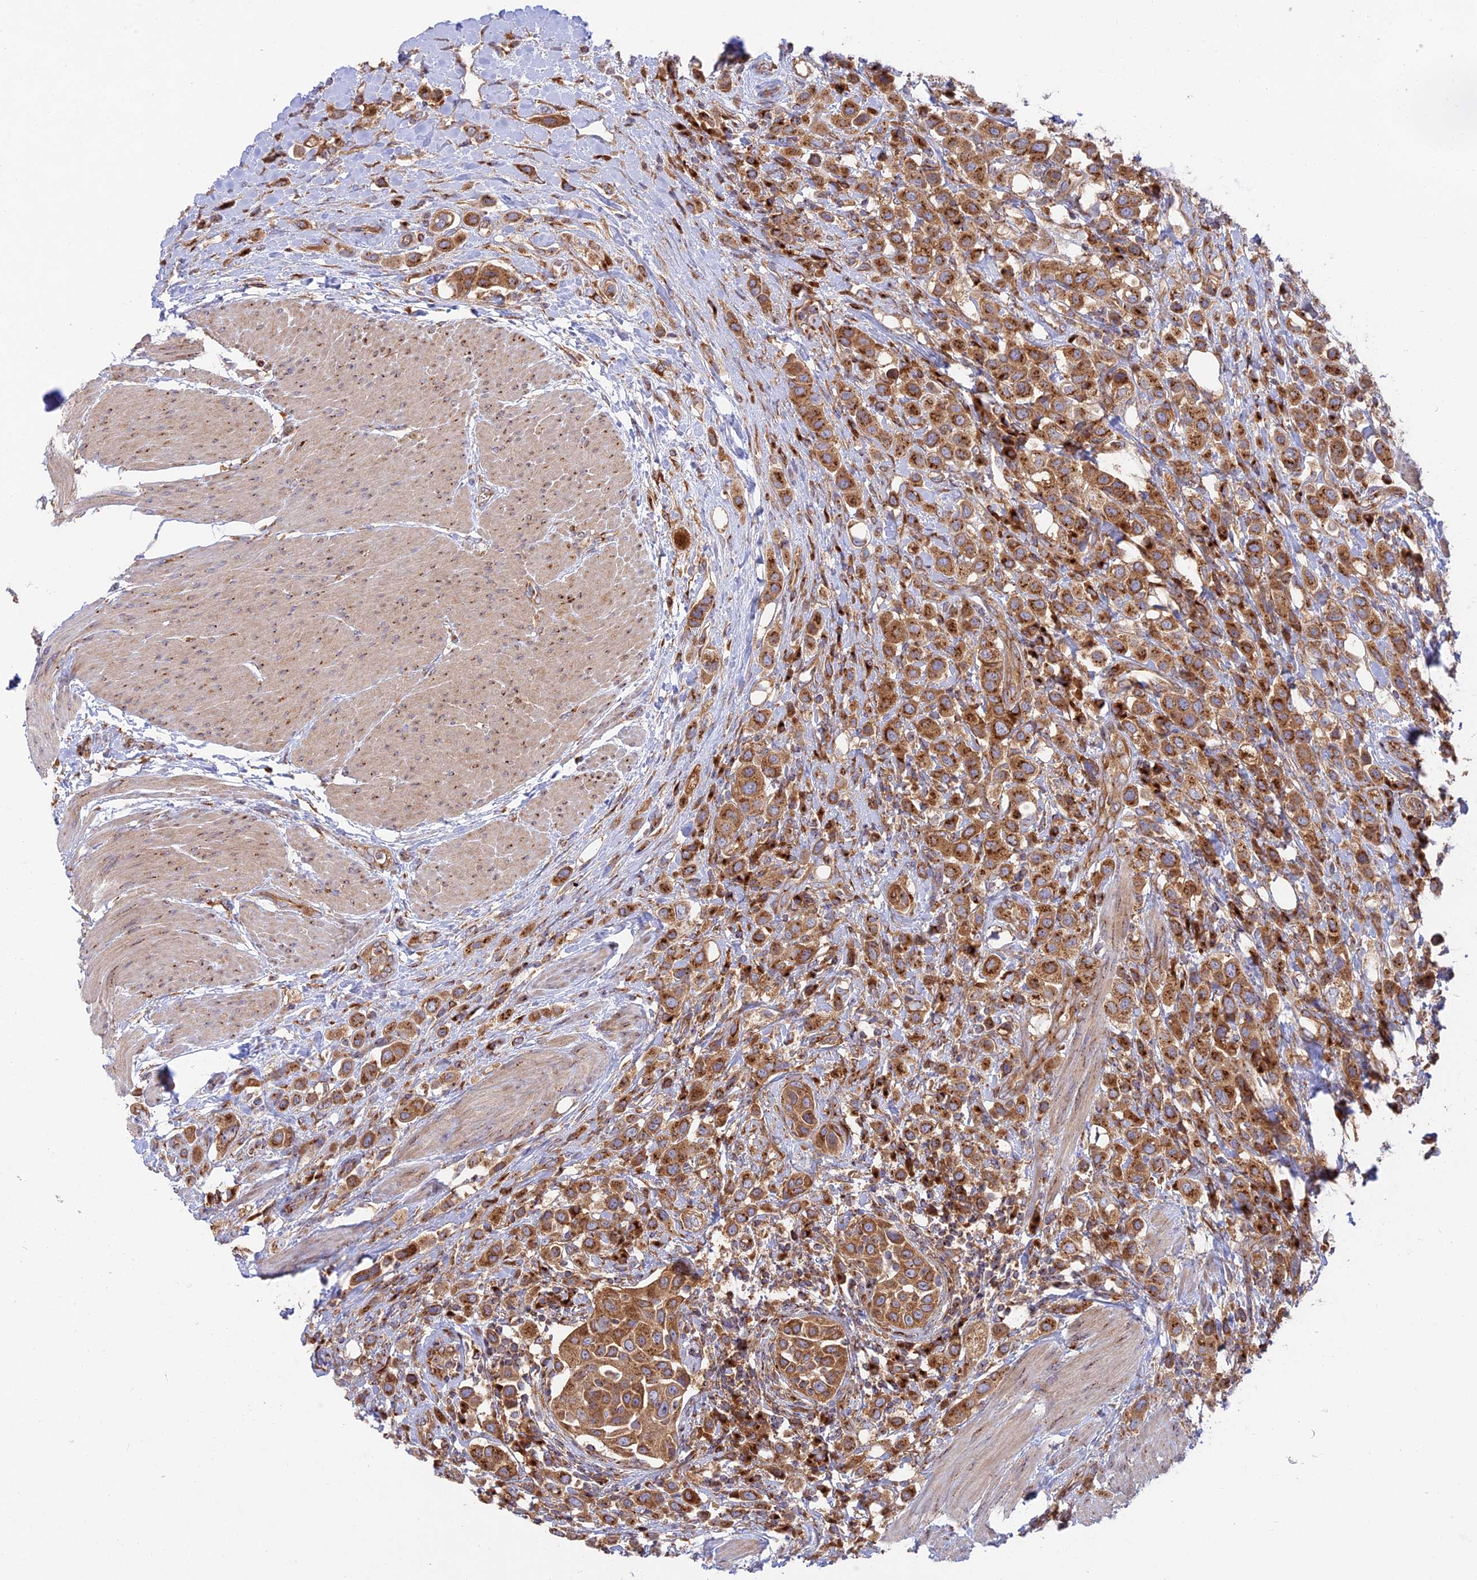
{"staining": {"intensity": "strong", "quantity": ">75%", "location": "cytoplasmic/membranous"}, "tissue": "urothelial cancer", "cell_type": "Tumor cells", "image_type": "cancer", "snomed": [{"axis": "morphology", "description": "Urothelial carcinoma, High grade"}, {"axis": "topography", "description": "Urinary bladder"}], "caption": "Brown immunohistochemical staining in human high-grade urothelial carcinoma displays strong cytoplasmic/membranous positivity in approximately >75% of tumor cells.", "gene": "GOLGA3", "patient": {"sex": "male", "age": 50}}